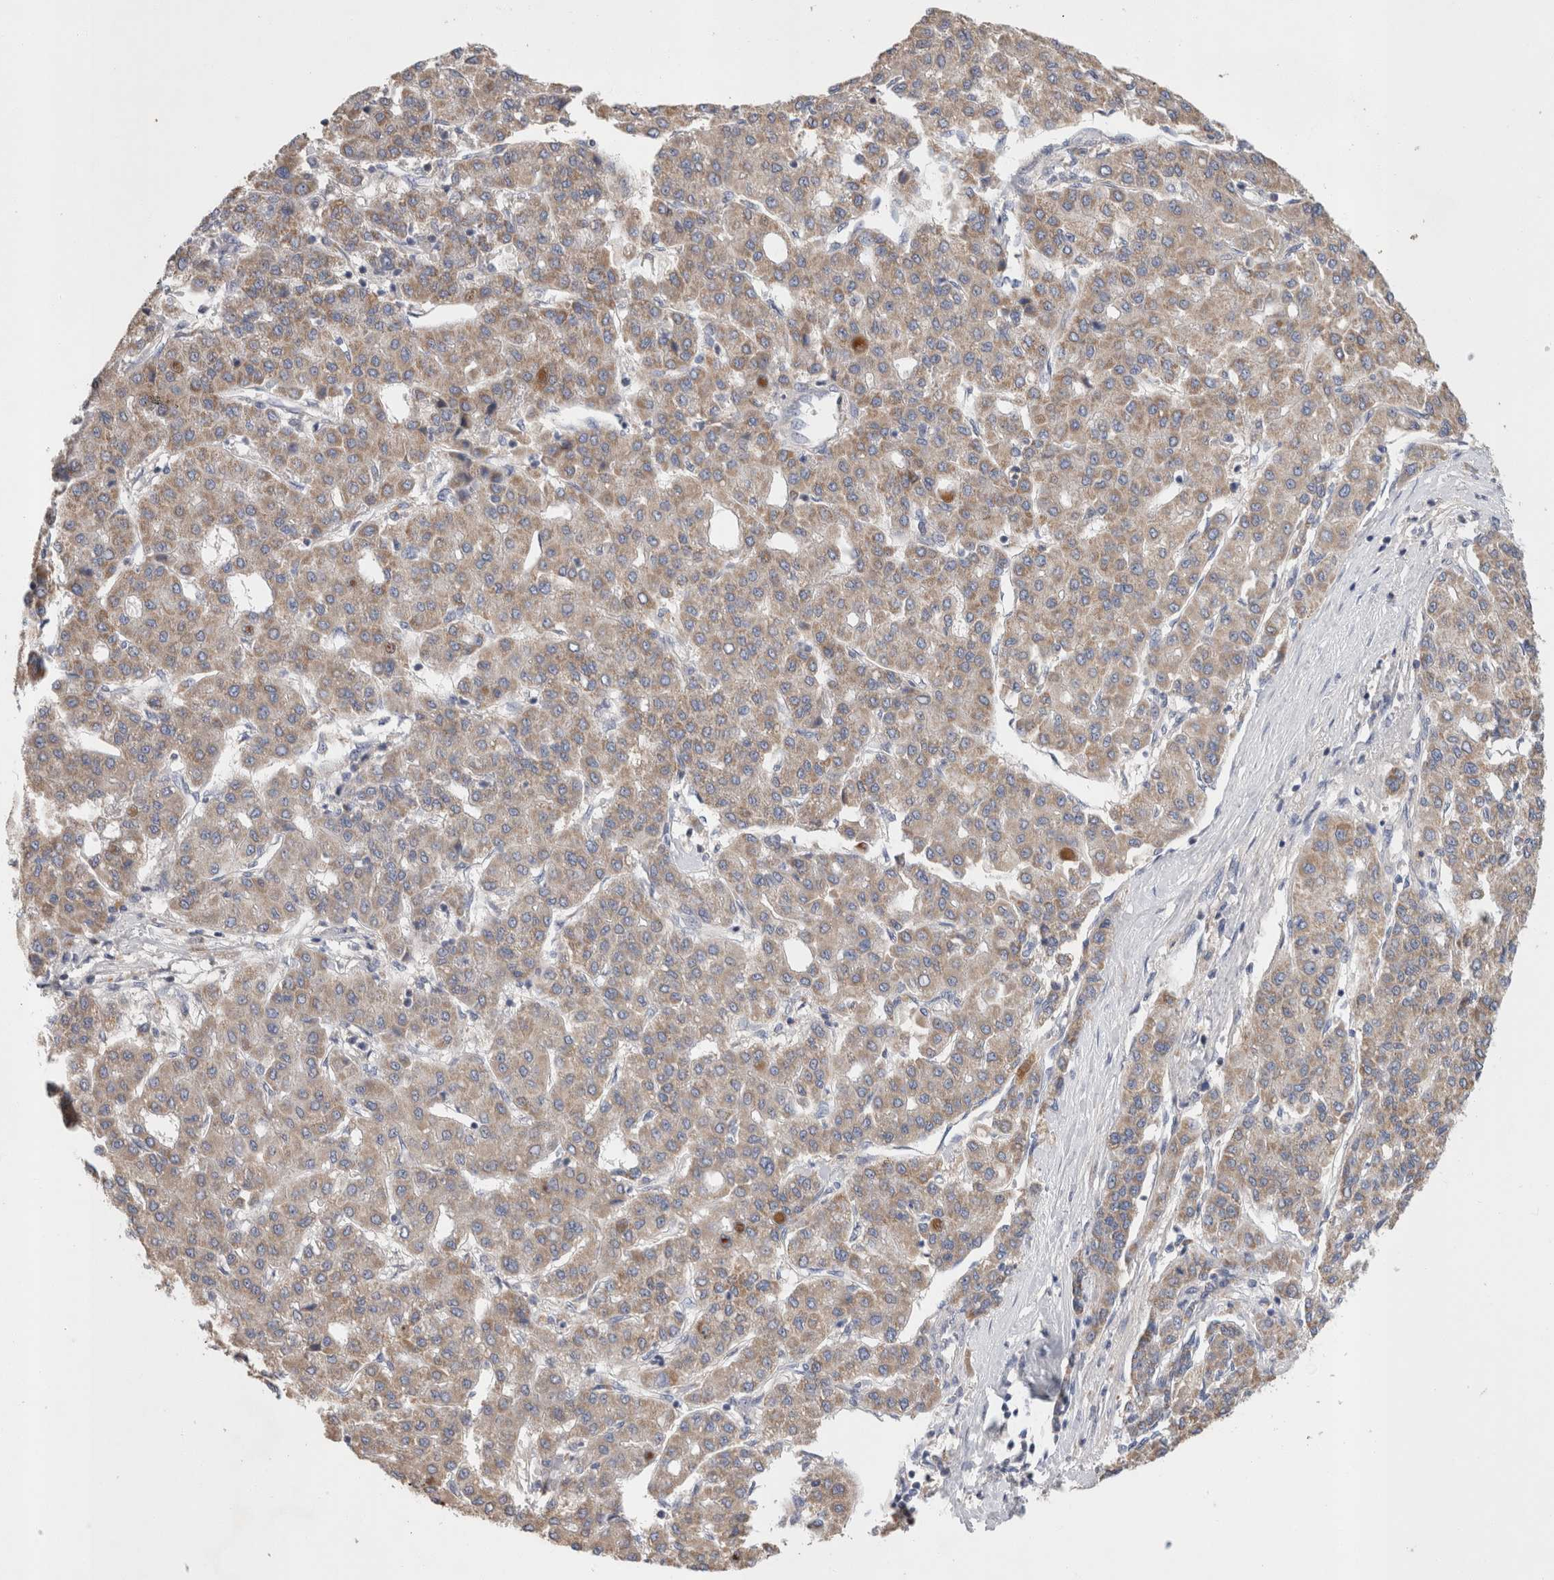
{"staining": {"intensity": "weak", "quantity": ">75%", "location": "cytoplasmic/membranous"}, "tissue": "liver cancer", "cell_type": "Tumor cells", "image_type": "cancer", "snomed": [{"axis": "morphology", "description": "Carcinoma, Hepatocellular, NOS"}, {"axis": "topography", "description": "Liver"}], "caption": "High-magnification brightfield microscopy of liver hepatocellular carcinoma stained with DAB (3,3'-diaminobenzidine) (brown) and counterstained with hematoxylin (blue). tumor cells exhibit weak cytoplasmic/membranous expression is appreciated in about>75% of cells. (DAB (3,3'-diaminobenzidine) IHC with brightfield microscopy, high magnification).", "gene": "IARS2", "patient": {"sex": "male", "age": 65}}